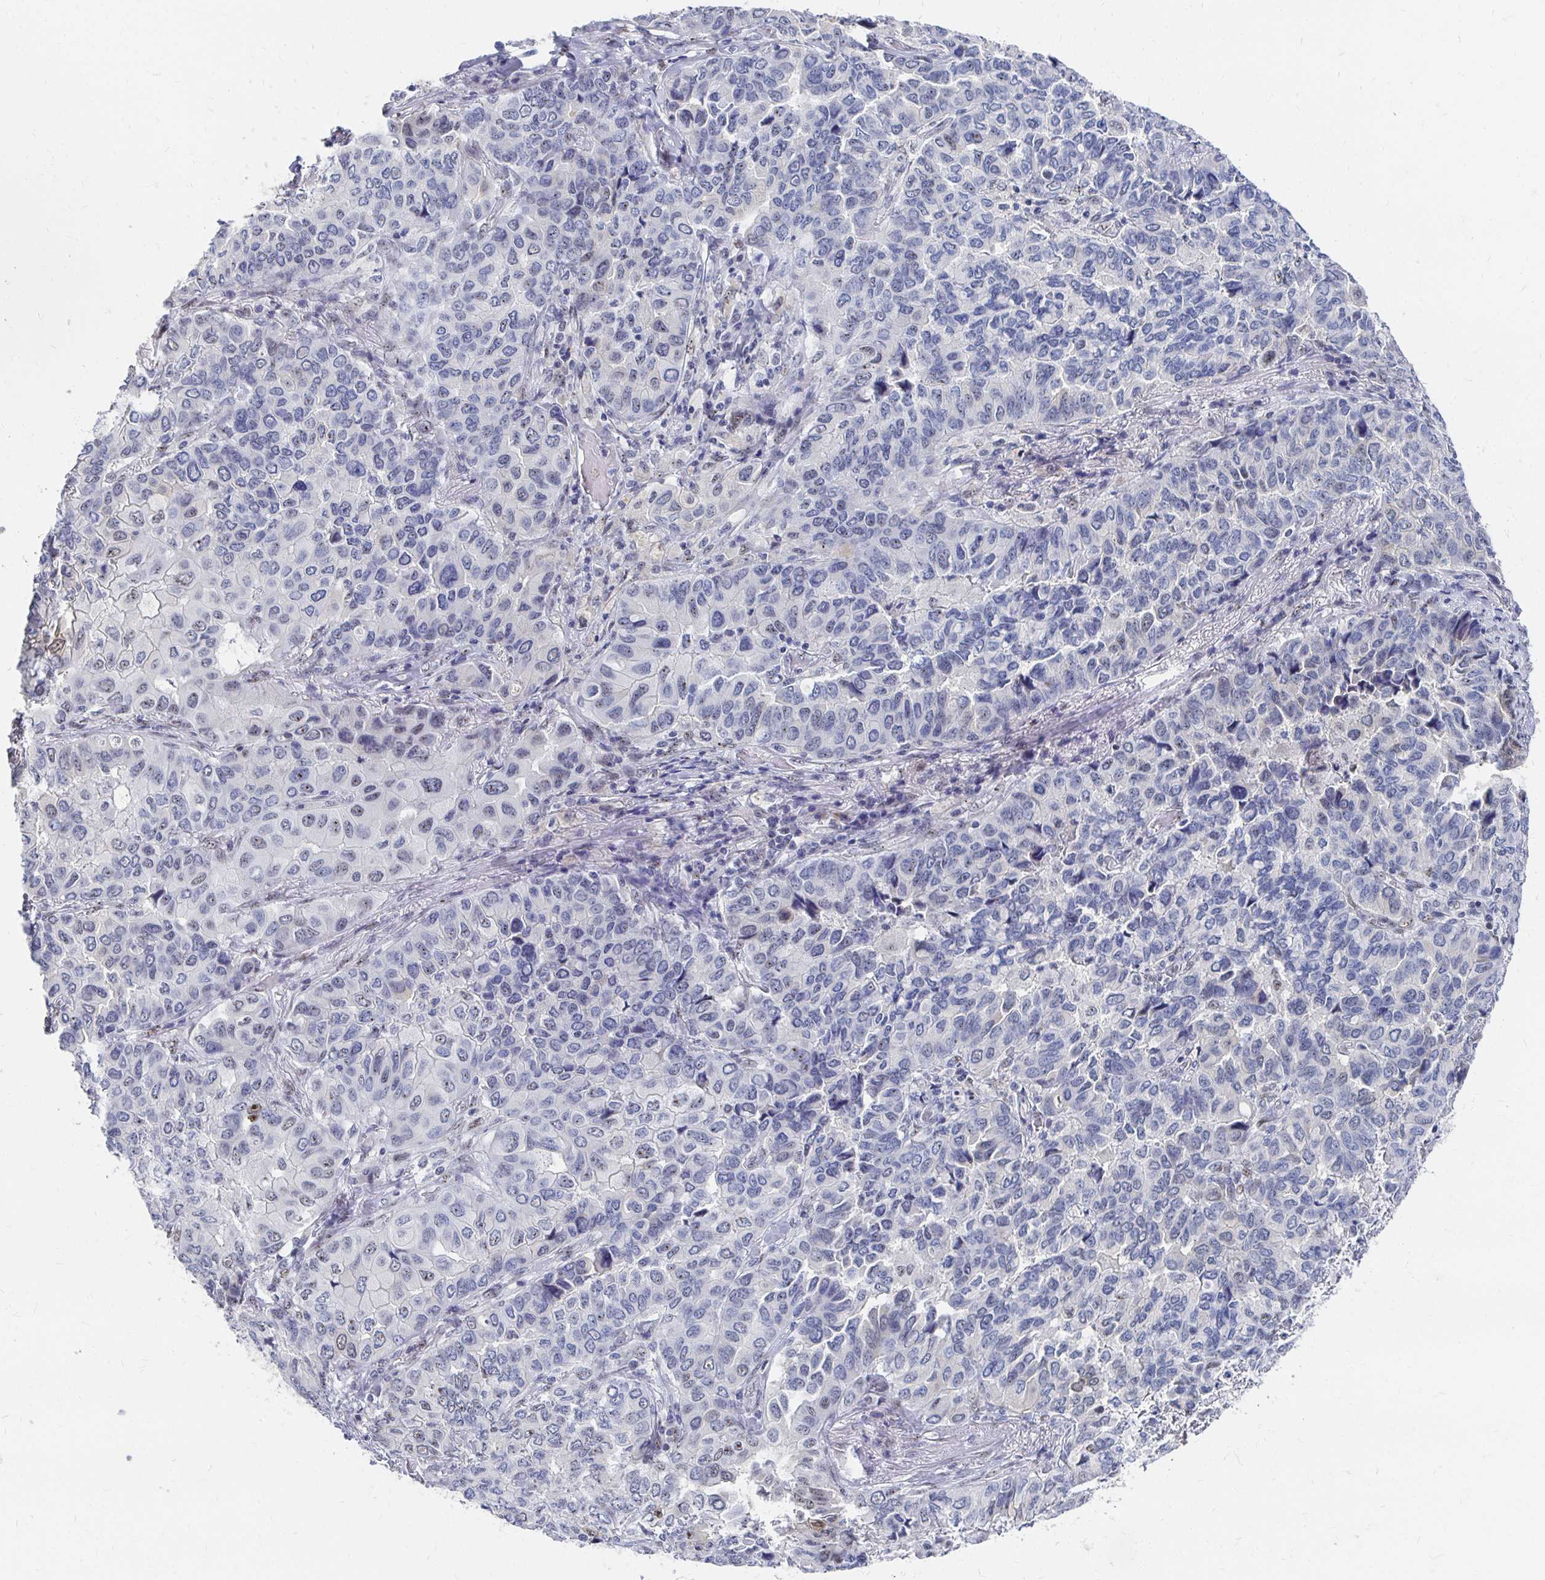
{"staining": {"intensity": "negative", "quantity": "none", "location": "none"}, "tissue": "lung cancer", "cell_type": "Tumor cells", "image_type": "cancer", "snomed": [{"axis": "morphology", "description": "Aneuploidy"}, {"axis": "morphology", "description": "Adenocarcinoma, NOS"}, {"axis": "morphology", "description": "Adenocarcinoma, metastatic, NOS"}, {"axis": "topography", "description": "Lymph node"}, {"axis": "topography", "description": "Lung"}], "caption": "Immunohistochemical staining of lung cancer (metastatic adenocarcinoma) demonstrates no significant positivity in tumor cells. Nuclei are stained in blue.", "gene": "CLIC3", "patient": {"sex": "female", "age": 48}}